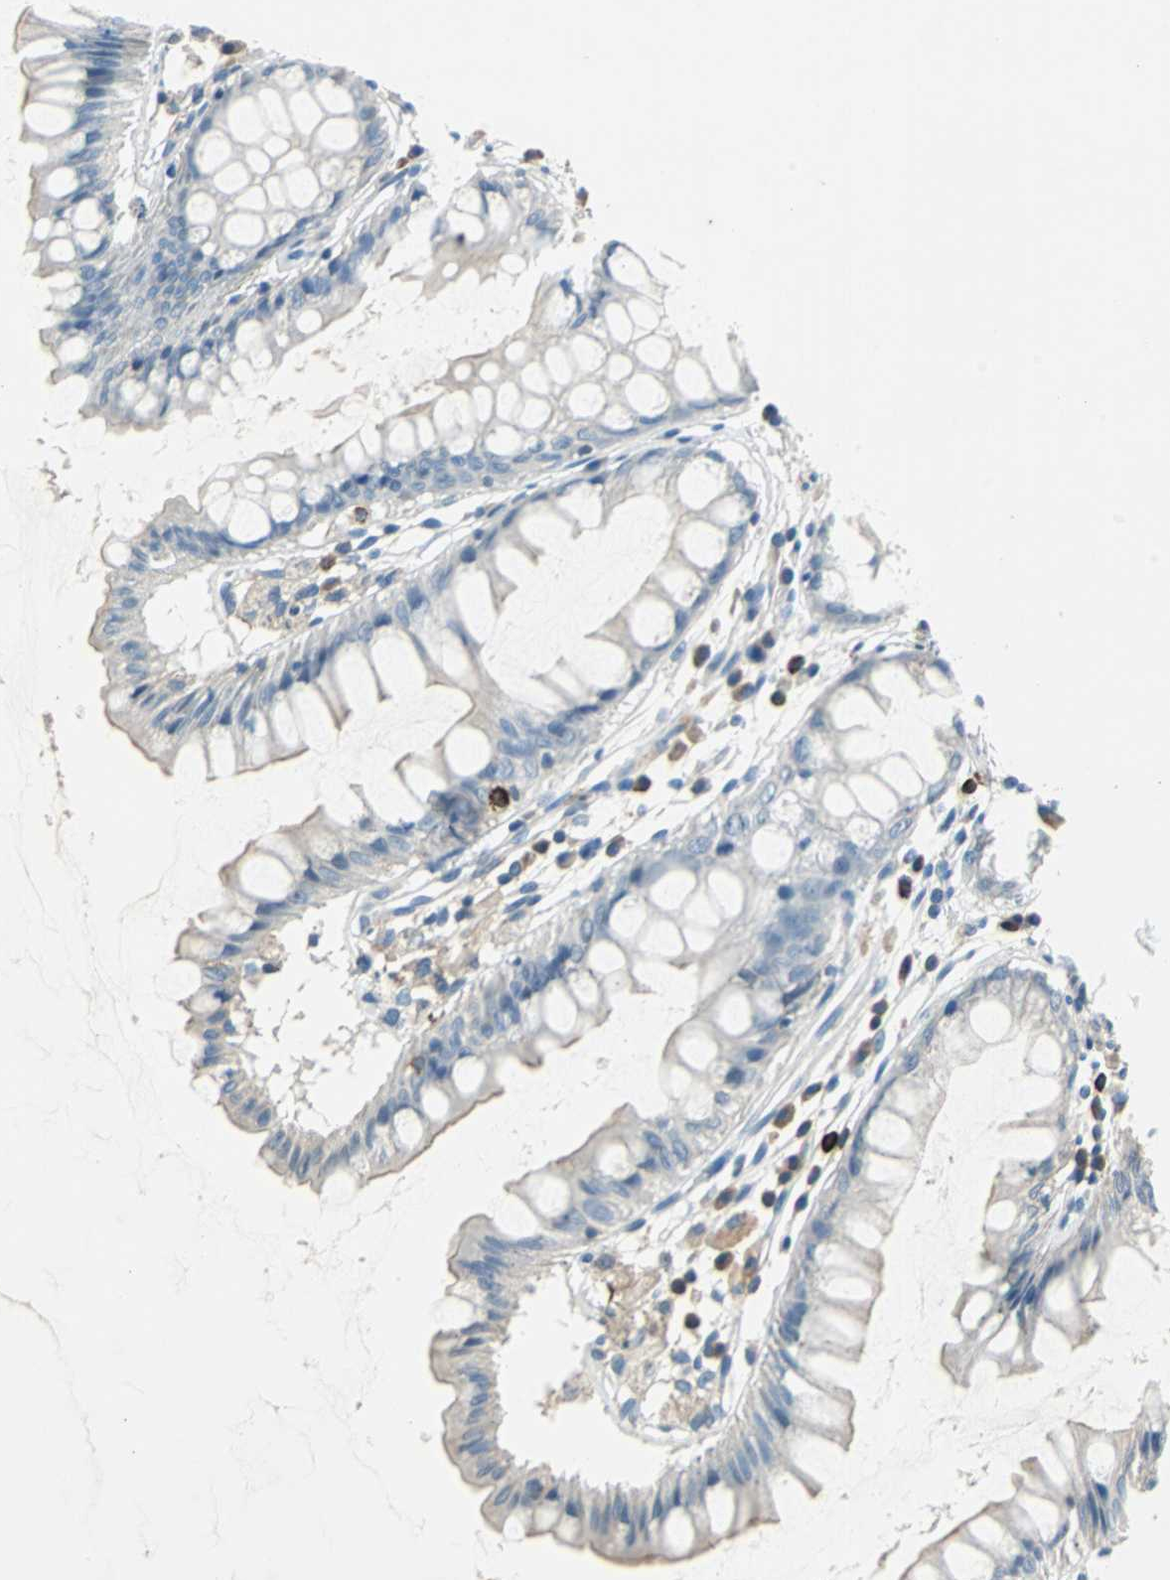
{"staining": {"intensity": "negative", "quantity": "none", "location": "none"}, "tissue": "rectum", "cell_type": "Glandular cells", "image_type": "normal", "snomed": [{"axis": "morphology", "description": "Normal tissue, NOS"}, {"axis": "morphology", "description": "Adenocarcinoma, NOS"}, {"axis": "topography", "description": "Rectum"}], "caption": "Micrograph shows no protein positivity in glandular cells of unremarkable rectum. The staining was performed using DAB to visualize the protein expression in brown, while the nuclei were stained in blue with hematoxylin (Magnification: 20x).", "gene": "CPA3", "patient": {"sex": "female", "age": 65}}